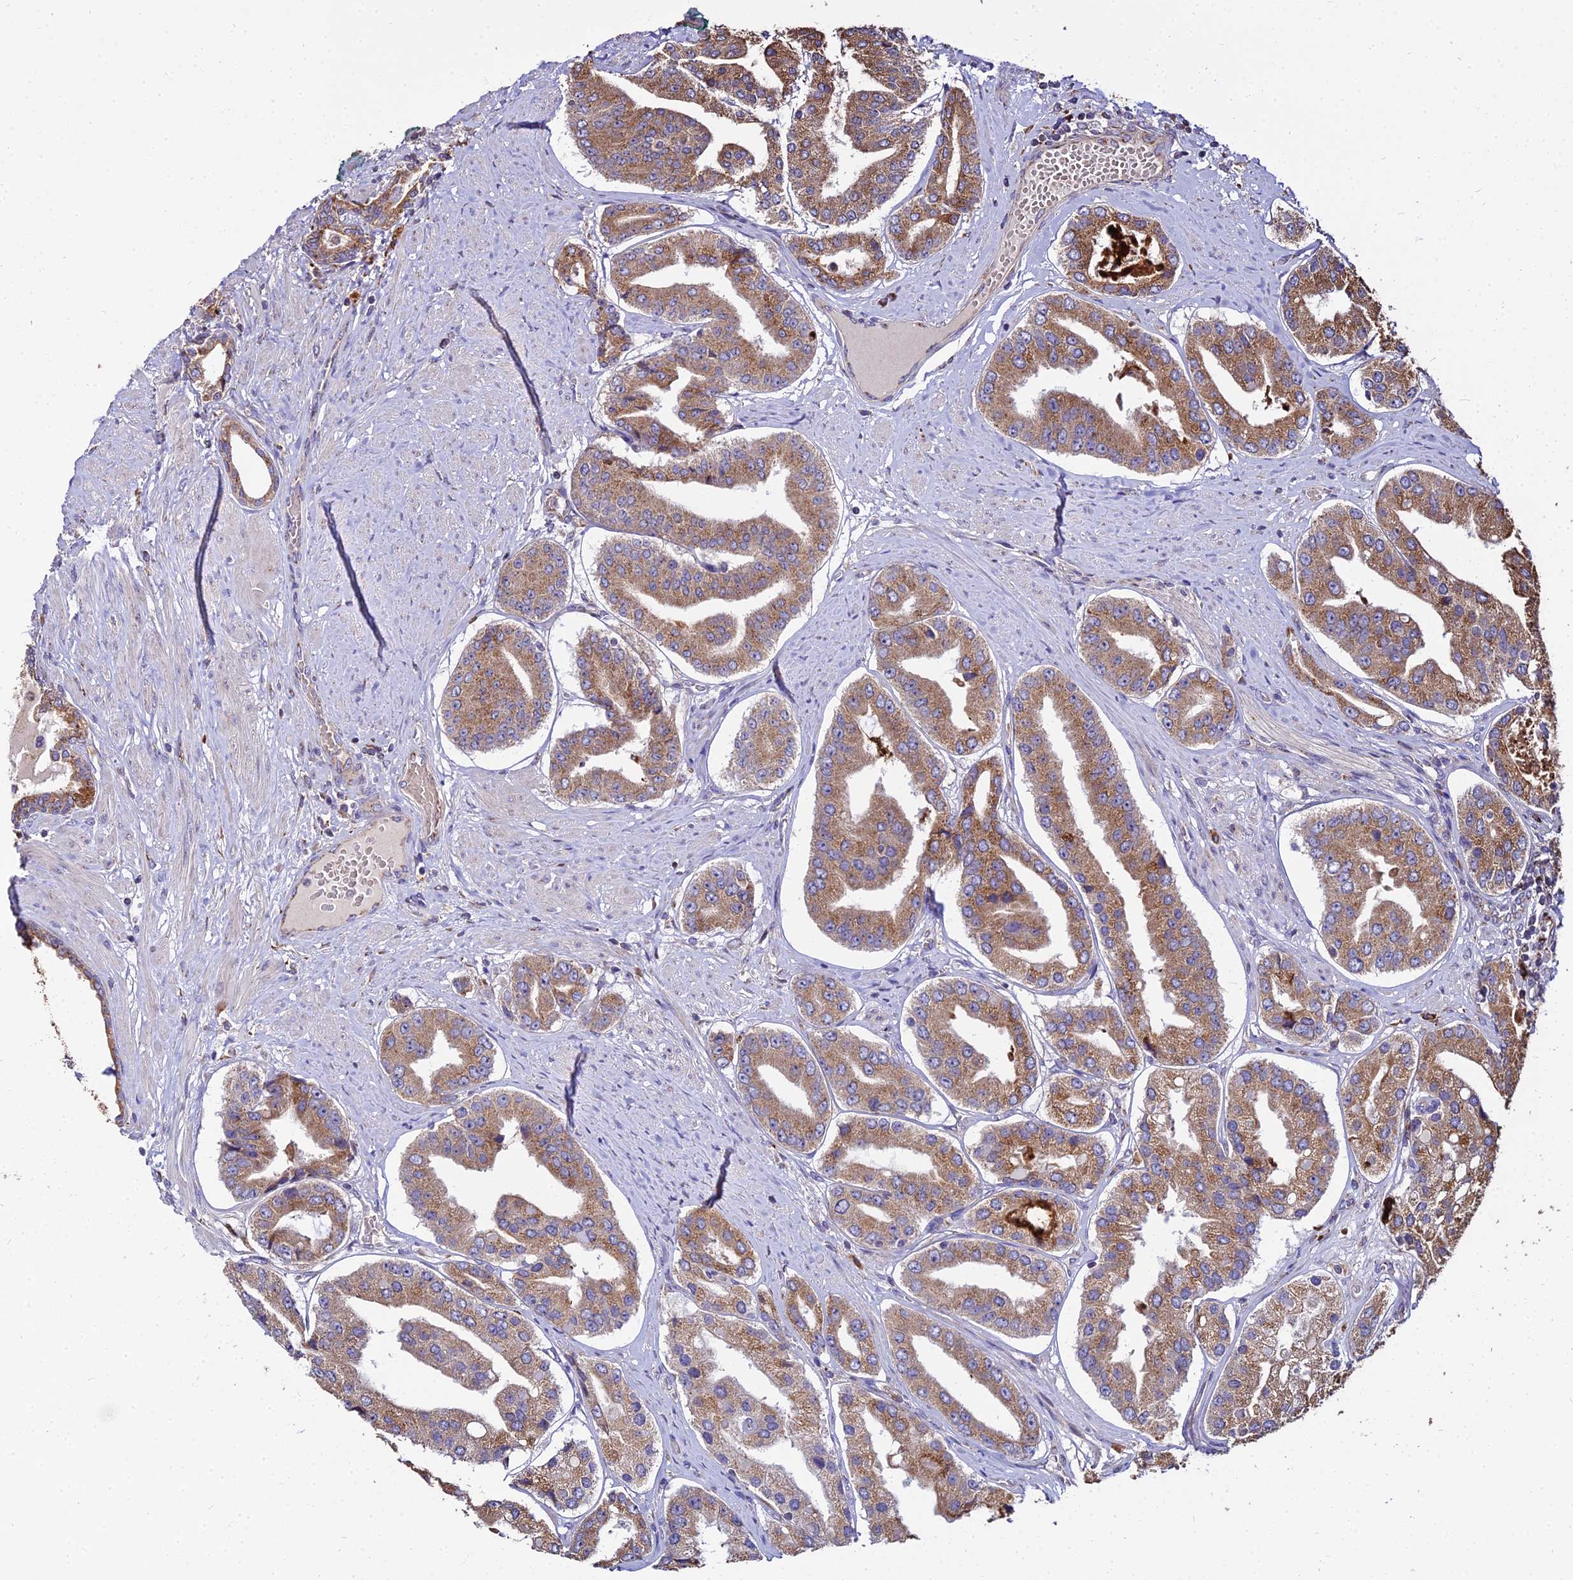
{"staining": {"intensity": "moderate", "quantity": ">75%", "location": "cytoplasmic/membranous"}, "tissue": "prostate cancer", "cell_type": "Tumor cells", "image_type": "cancer", "snomed": [{"axis": "morphology", "description": "Adenocarcinoma, High grade"}, {"axis": "topography", "description": "Prostate"}], "caption": "Immunohistochemistry photomicrograph of human prostate cancer stained for a protein (brown), which shows medium levels of moderate cytoplasmic/membranous staining in approximately >75% of tumor cells.", "gene": "PEX19", "patient": {"sex": "male", "age": 63}}